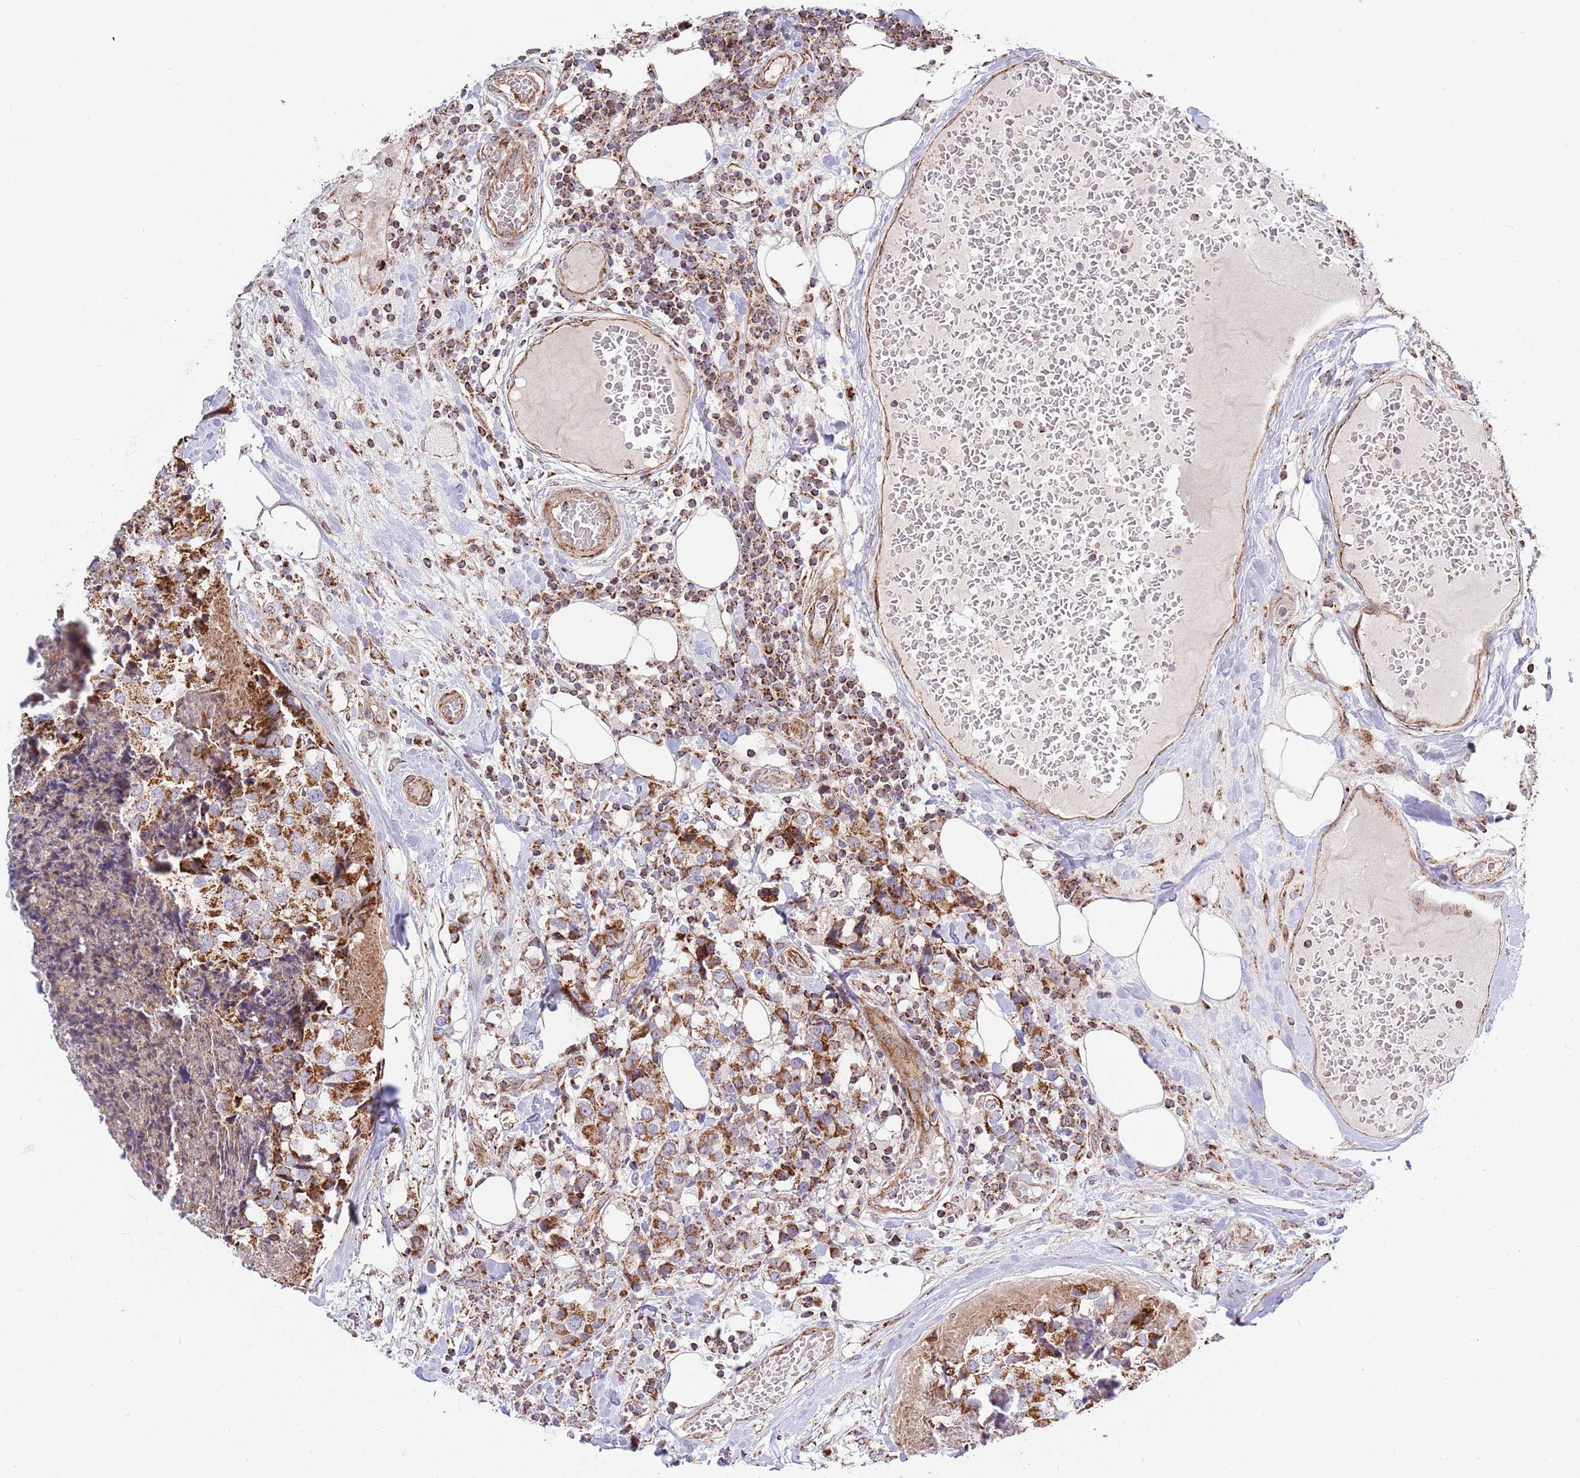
{"staining": {"intensity": "strong", "quantity": ">75%", "location": "cytoplasmic/membranous"}, "tissue": "breast cancer", "cell_type": "Tumor cells", "image_type": "cancer", "snomed": [{"axis": "morphology", "description": "Lobular carcinoma"}, {"axis": "topography", "description": "Breast"}], "caption": "Breast cancer (lobular carcinoma) was stained to show a protein in brown. There is high levels of strong cytoplasmic/membranous expression in approximately >75% of tumor cells. (DAB (3,3'-diaminobenzidine) = brown stain, brightfield microscopy at high magnification).", "gene": "ATP5PD", "patient": {"sex": "female", "age": 59}}